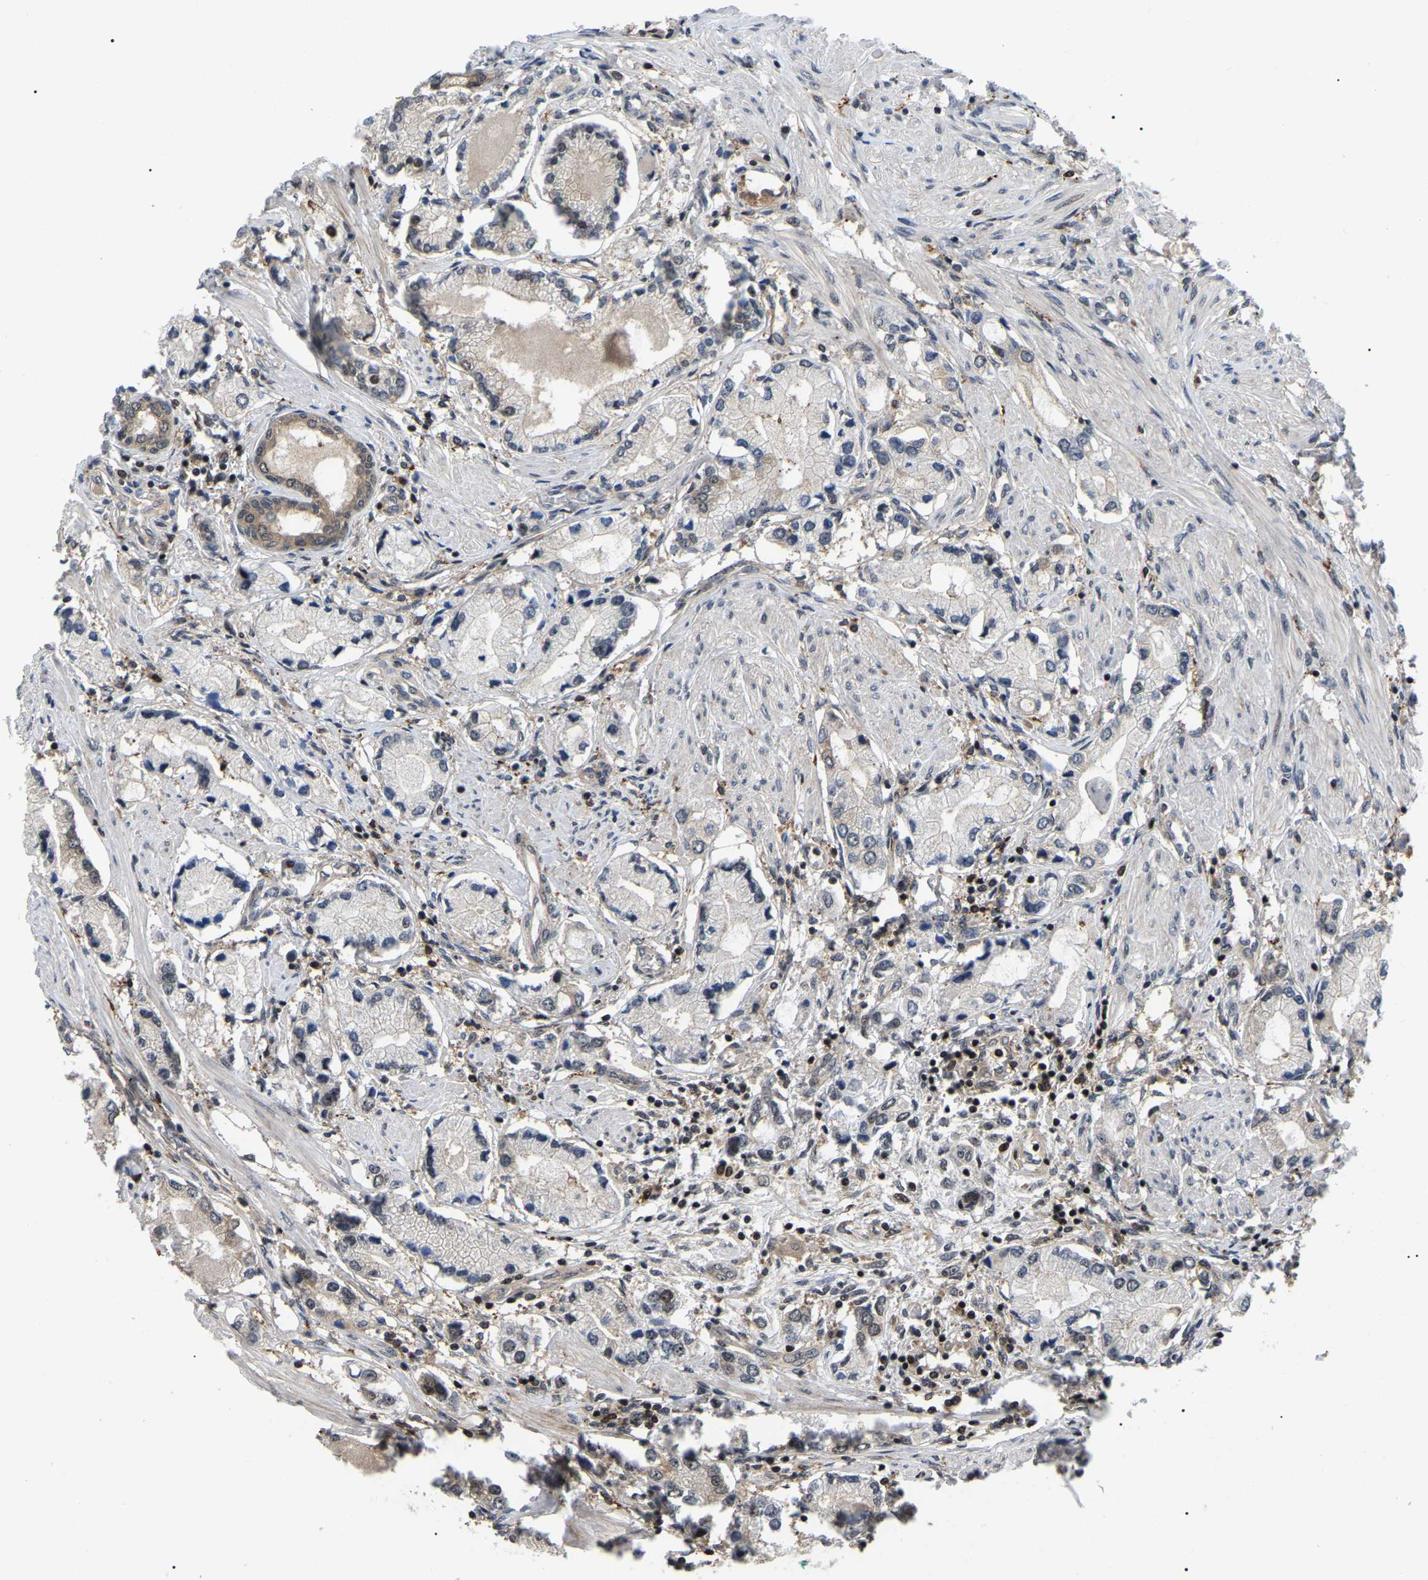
{"staining": {"intensity": "moderate", "quantity": "25%-75%", "location": "cytoplasmic/membranous,nuclear"}, "tissue": "prostate cancer", "cell_type": "Tumor cells", "image_type": "cancer", "snomed": [{"axis": "morphology", "description": "Adenocarcinoma, Low grade"}, {"axis": "topography", "description": "Prostate"}], "caption": "A medium amount of moderate cytoplasmic/membranous and nuclear staining is identified in about 25%-75% of tumor cells in prostate cancer tissue.", "gene": "RRP1B", "patient": {"sex": "male", "age": 63}}